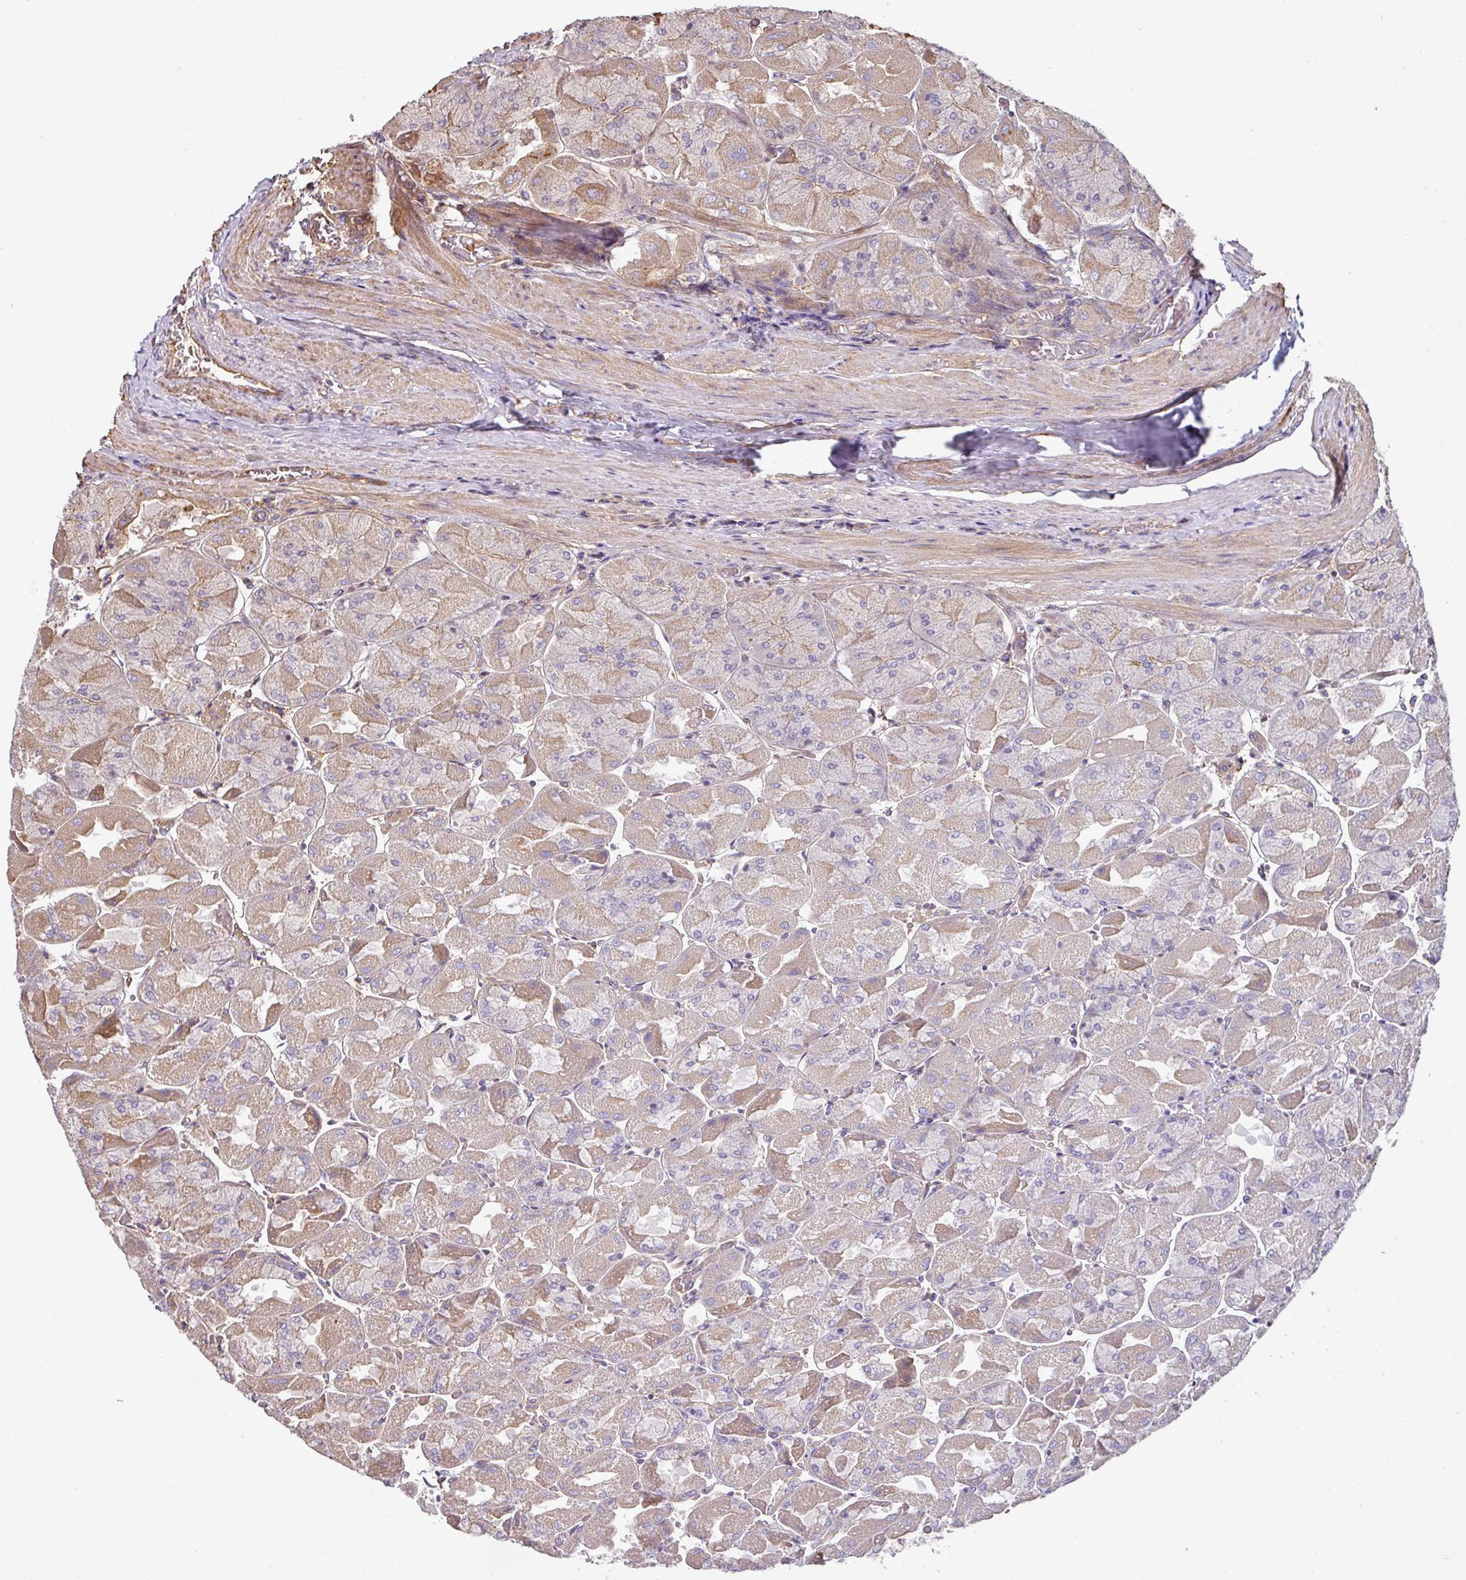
{"staining": {"intensity": "moderate", "quantity": "25%-75%", "location": "cytoplasmic/membranous"}, "tissue": "stomach", "cell_type": "Glandular cells", "image_type": "normal", "snomed": [{"axis": "morphology", "description": "Normal tissue, NOS"}, {"axis": "topography", "description": "Stomach"}], "caption": "Brown immunohistochemical staining in normal human stomach reveals moderate cytoplasmic/membranous positivity in about 25%-75% of glandular cells.", "gene": "CASP2", "patient": {"sex": "female", "age": 61}}